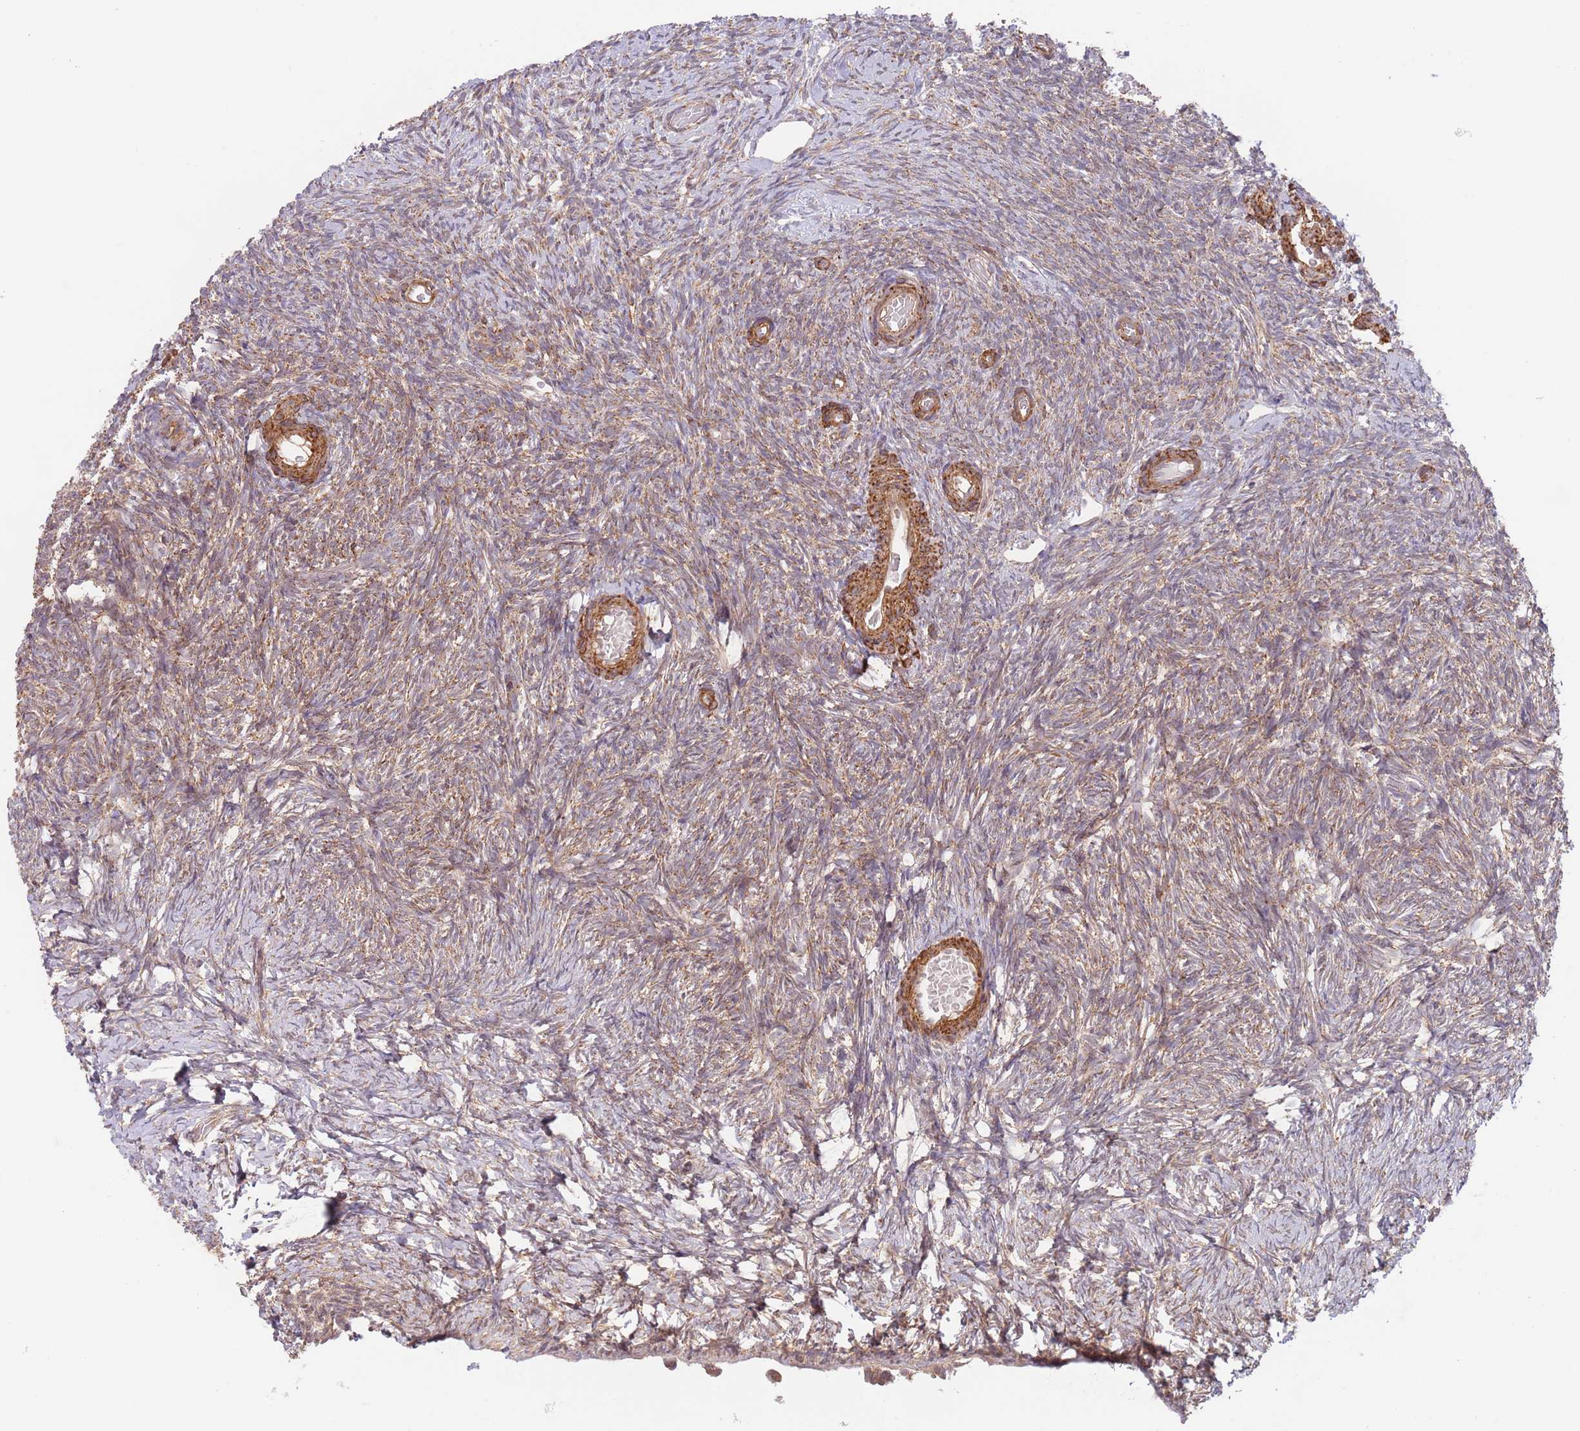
{"staining": {"intensity": "moderate", "quantity": ">75%", "location": "cytoplasmic/membranous"}, "tissue": "ovary", "cell_type": "Follicle cells", "image_type": "normal", "snomed": [{"axis": "morphology", "description": "Normal tissue, NOS"}, {"axis": "topography", "description": "Ovary"}], "caption": "IHC micrograph of unremarkable ovary: human ovary stained using immunohistochemistry demonstrates medium levels of moderate protein expression localized specifically in the cytoplasmic/membranous of follicle cells, appearing as a cytoplasmic/membranous brown color.", "gene": "UQCC3", "patient": {"sex": "female", "age": 39}}